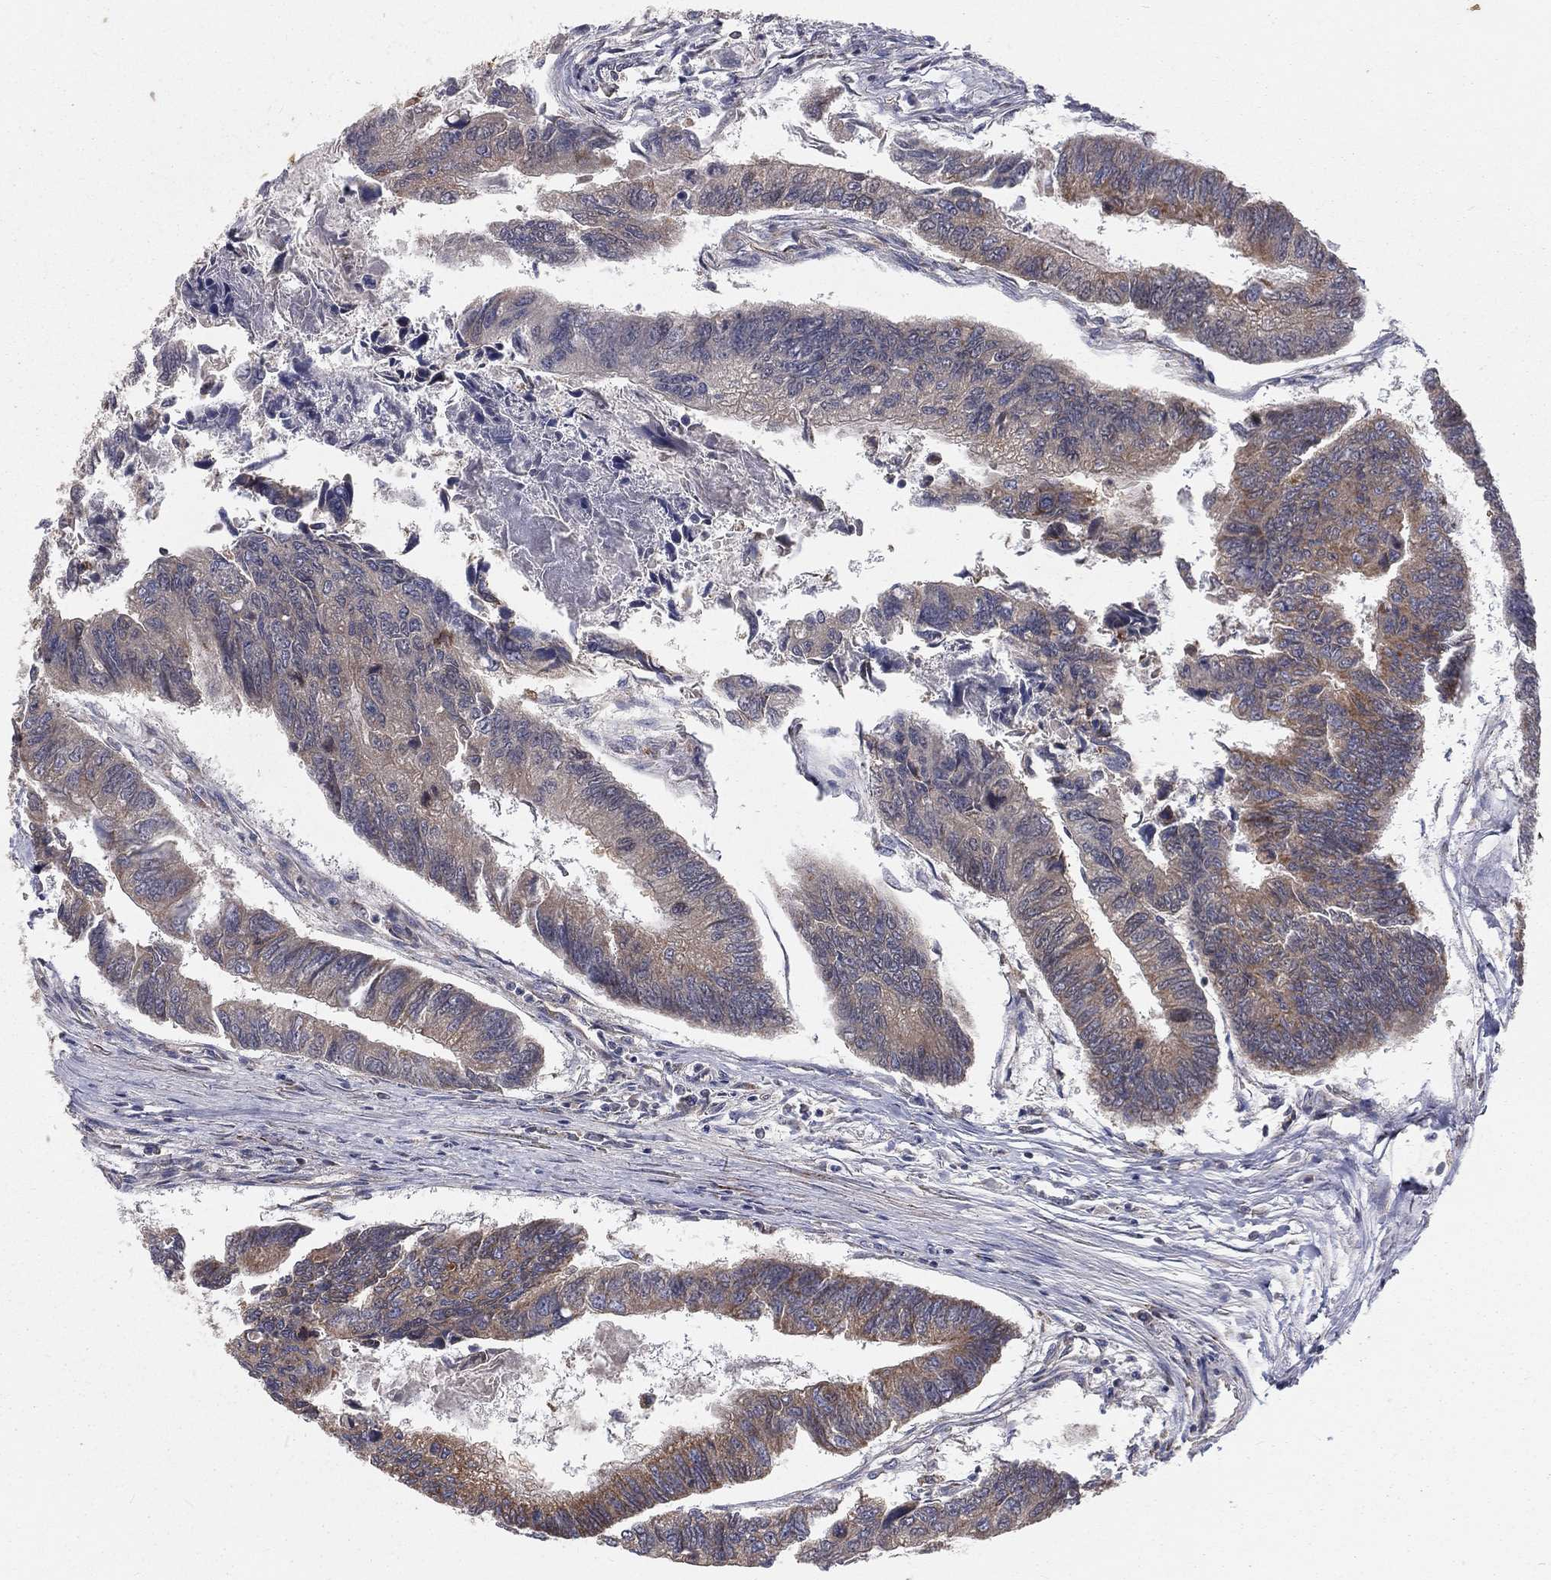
{"staining": {"intensity": "weak", "quantity": ">75%", "location": "cytoplasmic/membranous"}, "tissue": "colorectal cancer", "cell_type": "Tumor cells", "image_type": "cancer", "snomed": [{"axis": "morphology", "description": "Adenocarcinoma, NOS"}, {"axis": "topography", "description": "Colon"}], "caption": "Tumor cells demonstrate low levels of weak cytoplasmic/membranous staining in about >75% of cells in human colorectal cancer (adenocarcinoma).", "gene": "HADH", "patient": {"sex": "female", "age": 65}}